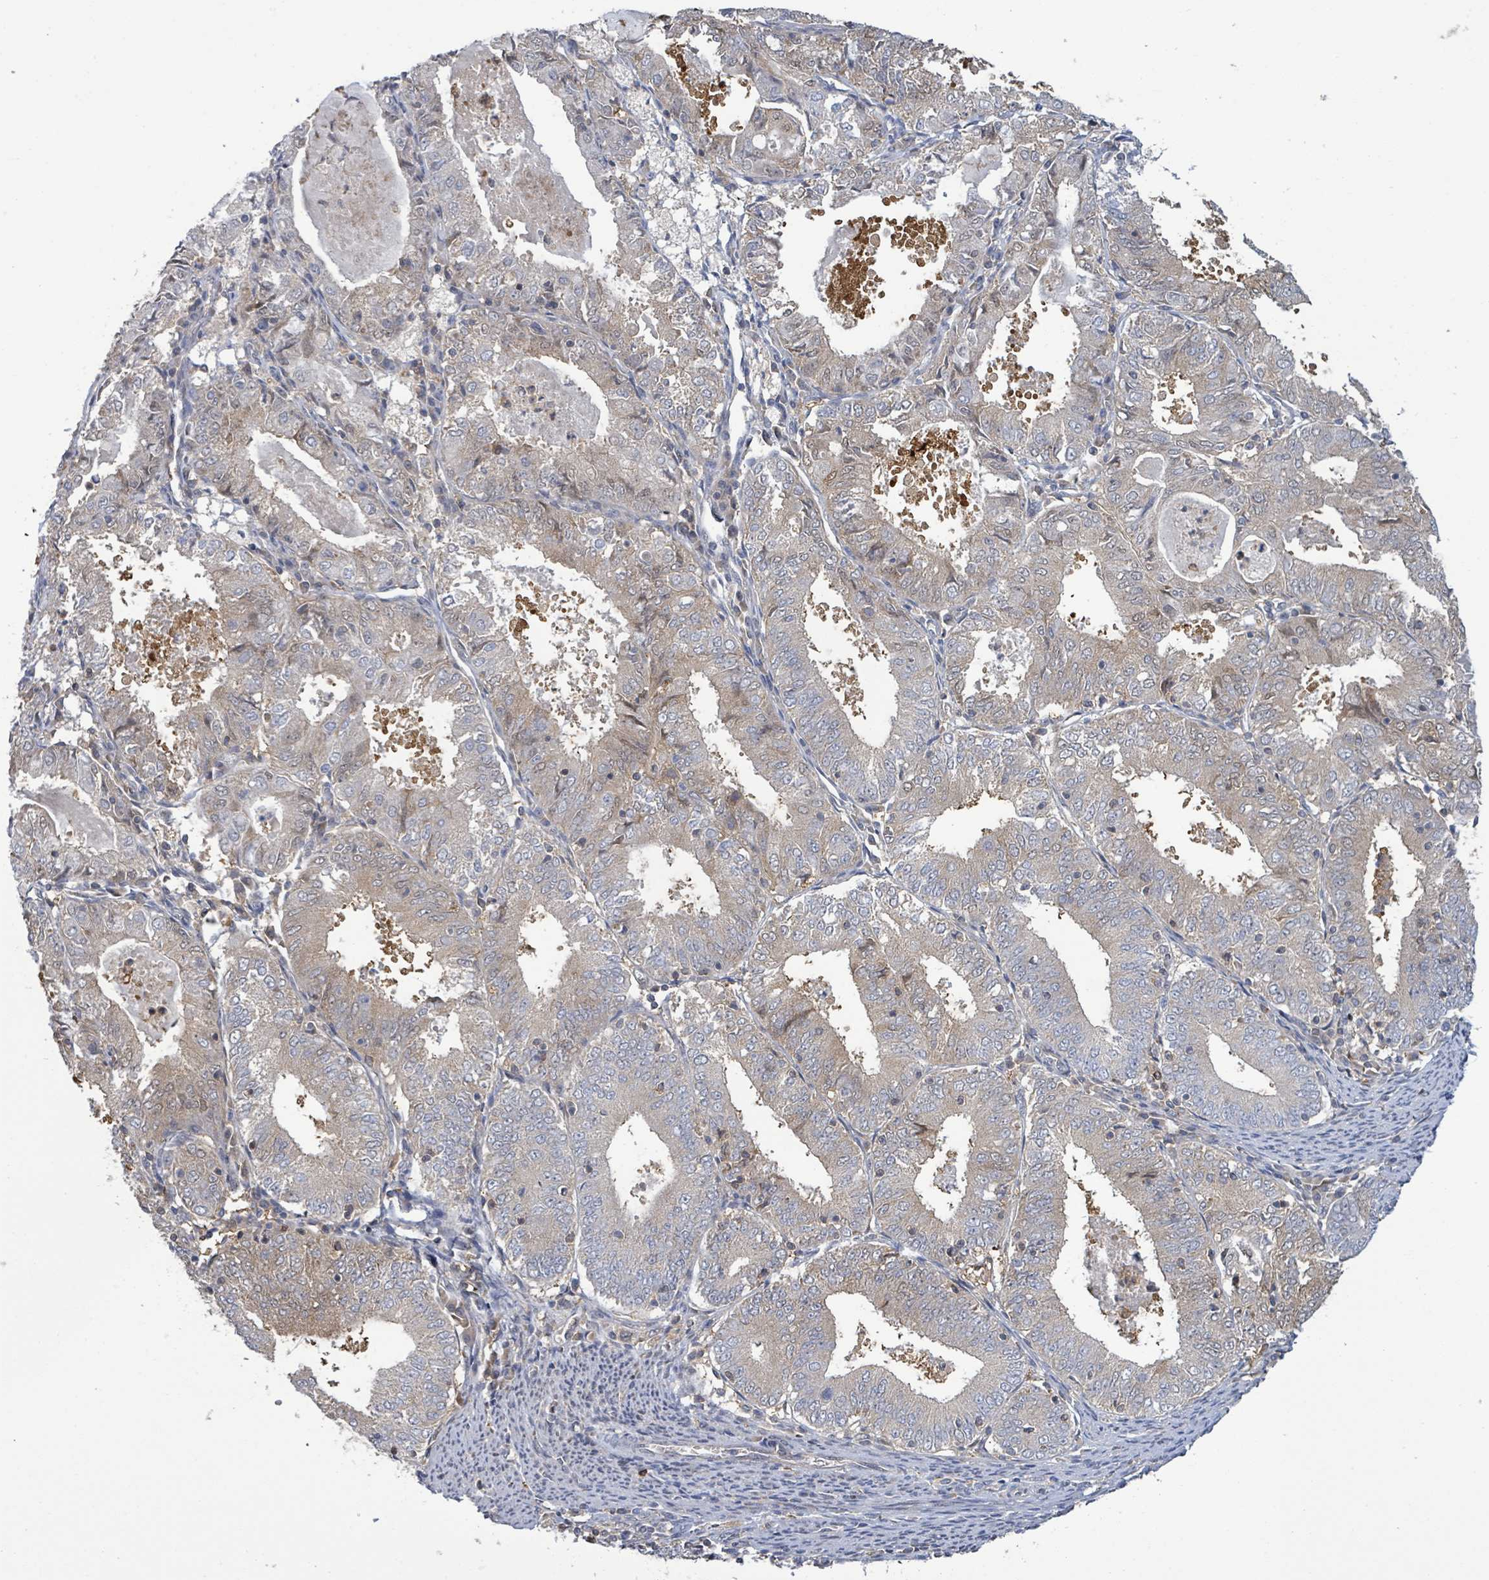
{"staining": {"intensity": "weak", "quantity": "<25%", "location": "cytoplasmic/membranous"}, "tissue": "endometrial cancer", "cell_type": "Tumor cells", "image_type": "cancer", "snomed": [{"axis": "morphology", "description": "Adenocarcinoma, NOS"}, {"axis": "topography", "description": "Endometrium"}], "caption": "IHC of endometrial cancer exhibits no positivity in tumor cells.", "gene": "PGAM1", "patient": {"sex": "female", "age": 57}}